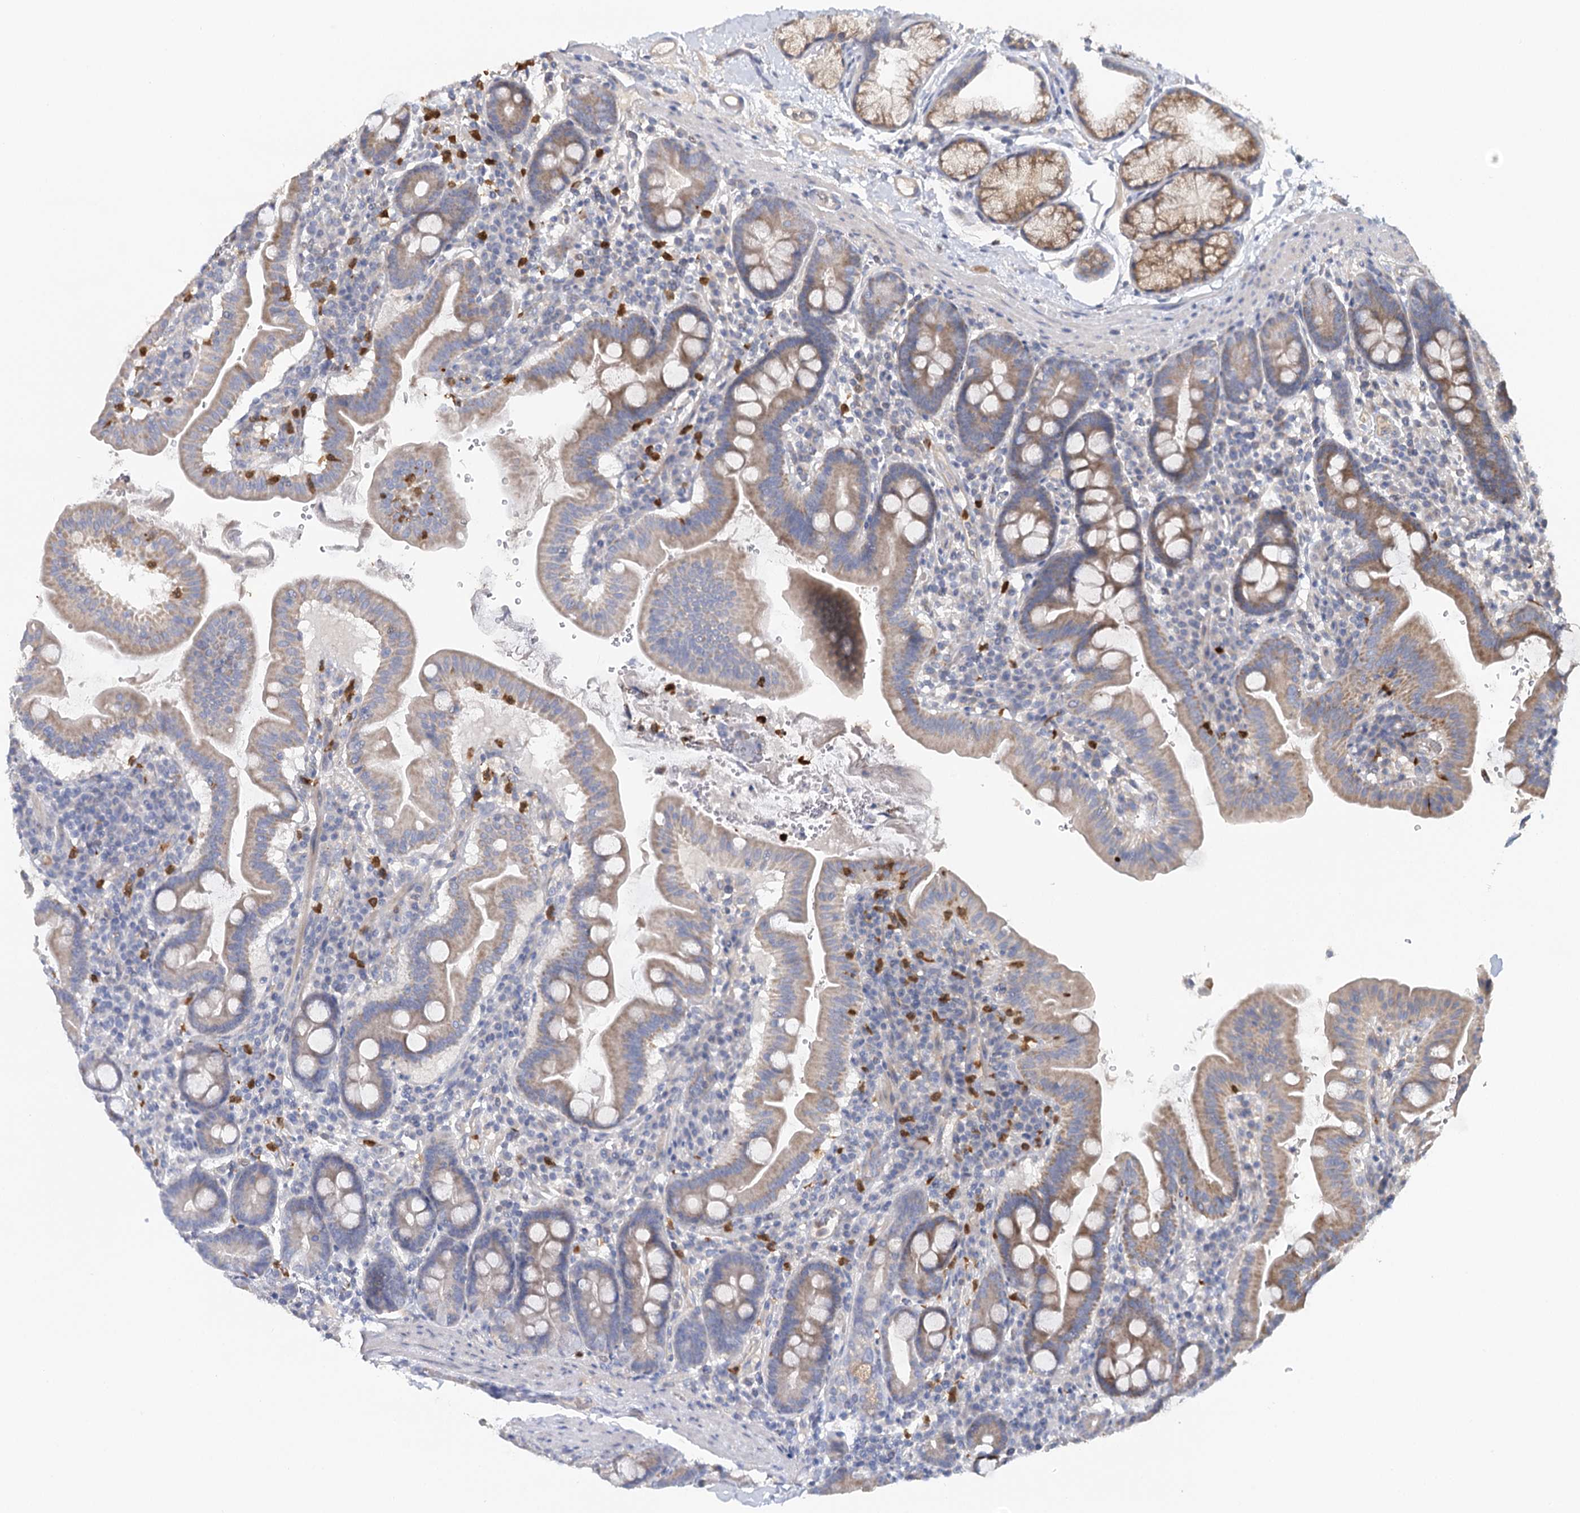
{"staining": {"intensity": "moderate", "quantity": "25%-75%", "location": "cytoplasmic/membranous"}, "tissue": "duodenum", "cell_type": "Glandular cells", "image_type": "normal", "snomed": [{"axis": "morphology", "description": "Normal tissue, NOS"}, {"axis": "morphology", "description": "Adenocarcinoma, NOS"}, {"axis": "topography", "description": "Pancreas"}, {"axis": "topography", "description": "Duodenum"}], "caption": "Glandular cells display medium levels of moderate cytoplasmic/membranous expression in about 25%-75% of cells in unremarkable duodenum.", "gene": "EPB41L5", "patient": {"sex": "male", "age": 50}}